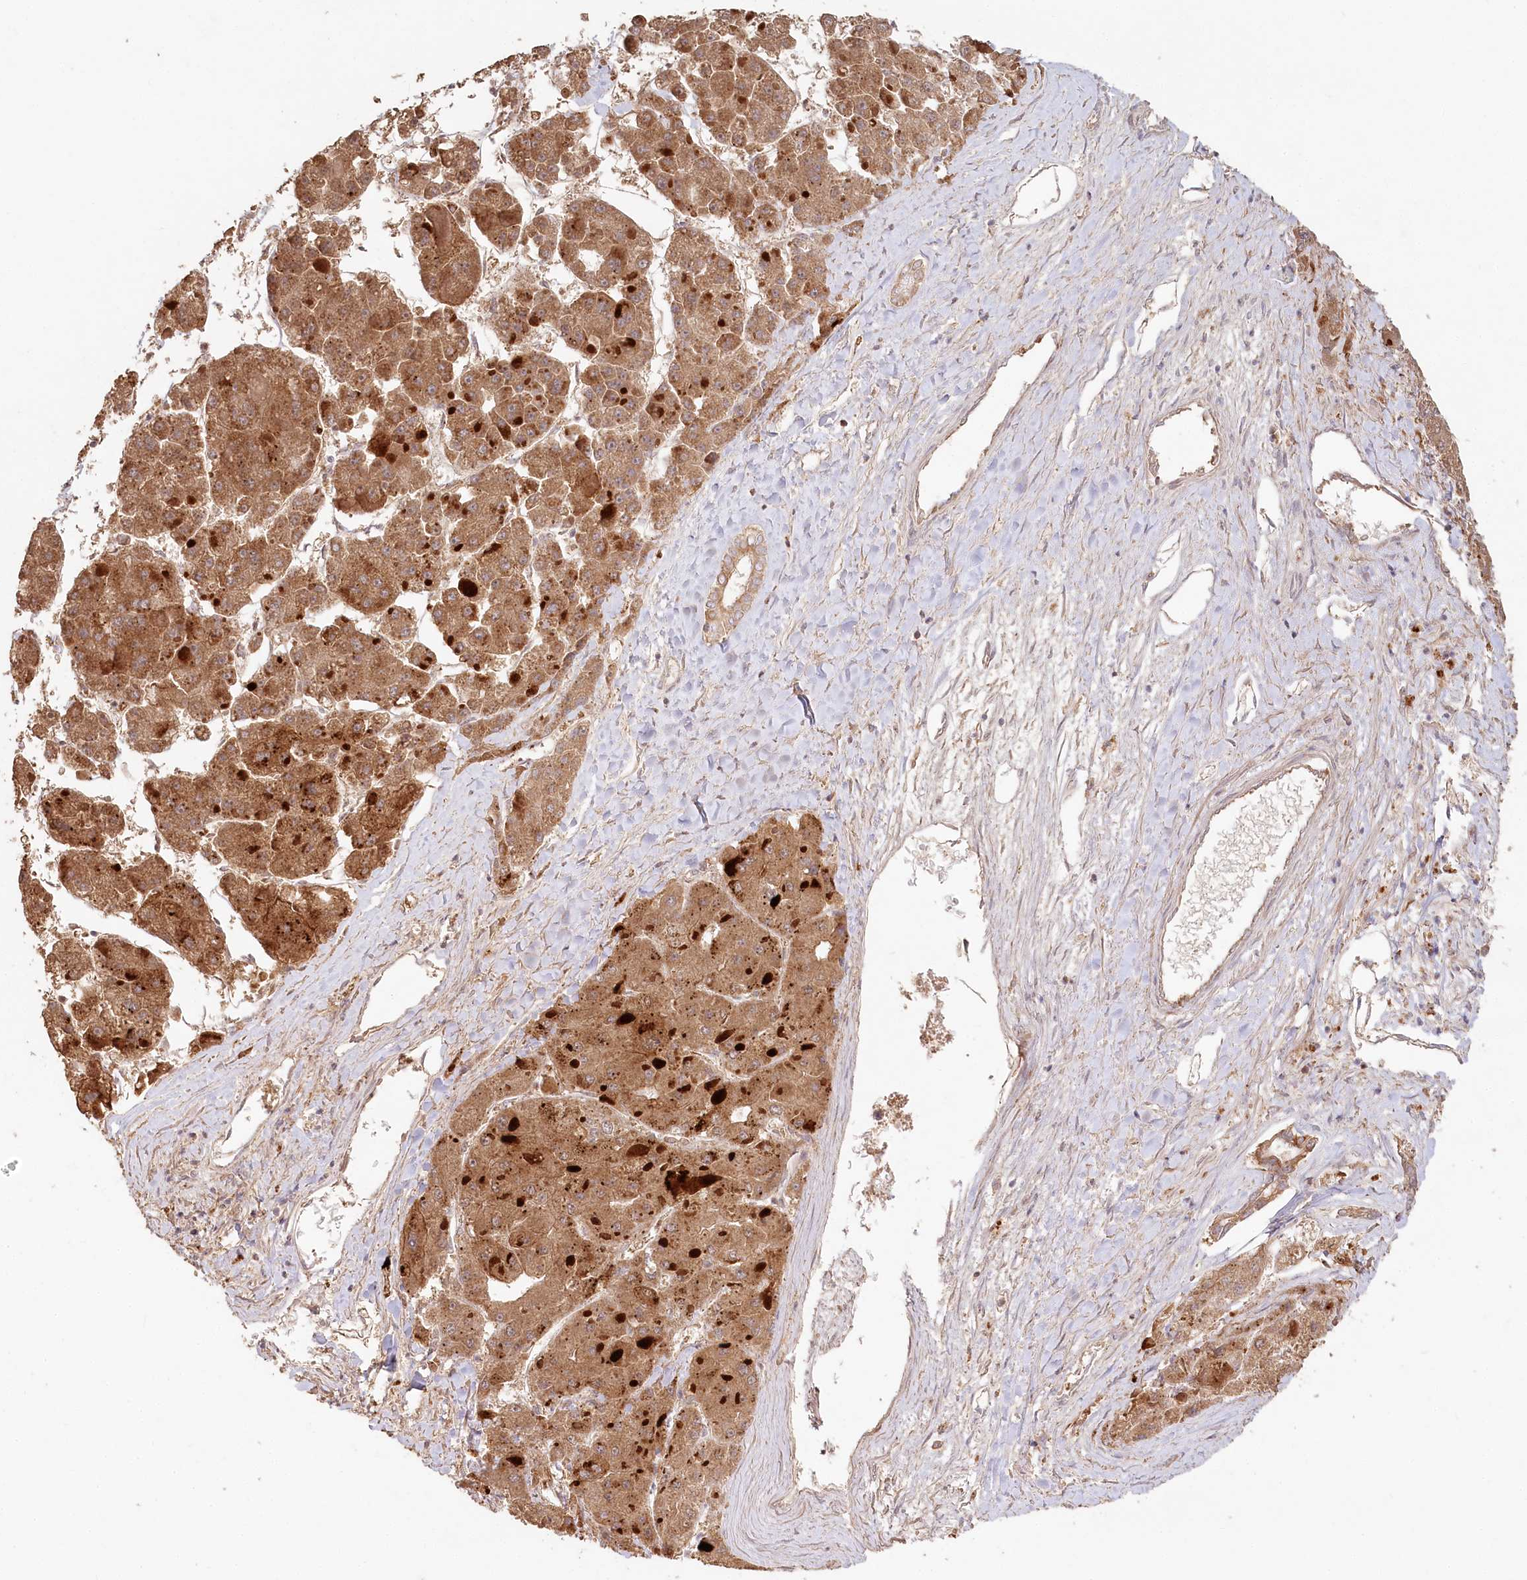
{"staining": {"intensity": "moderate", "quantity": ">75%", "location": "cytoplasmic/membranous"}, "tissue": "liver cancer", "cell_type": "Tumor cells", "image_type": "cancer", "snomed": [{"axis": "morphology", "description": "Carcinoma, Hepatocellular, NOS"}, {"axis": "topography", "description": "Liver"}], "caption": "This histopathology image shows hepatocellular carcinoma (liver) stained with IHC to label a protein in brown. The cytoplasmic/membranous of tumor cells show moderate positivity for the protein. Nuclei are counter-stained blue.", "gene": "IRAK1BP1", "patient": {"sex": "female", "age": 73}}